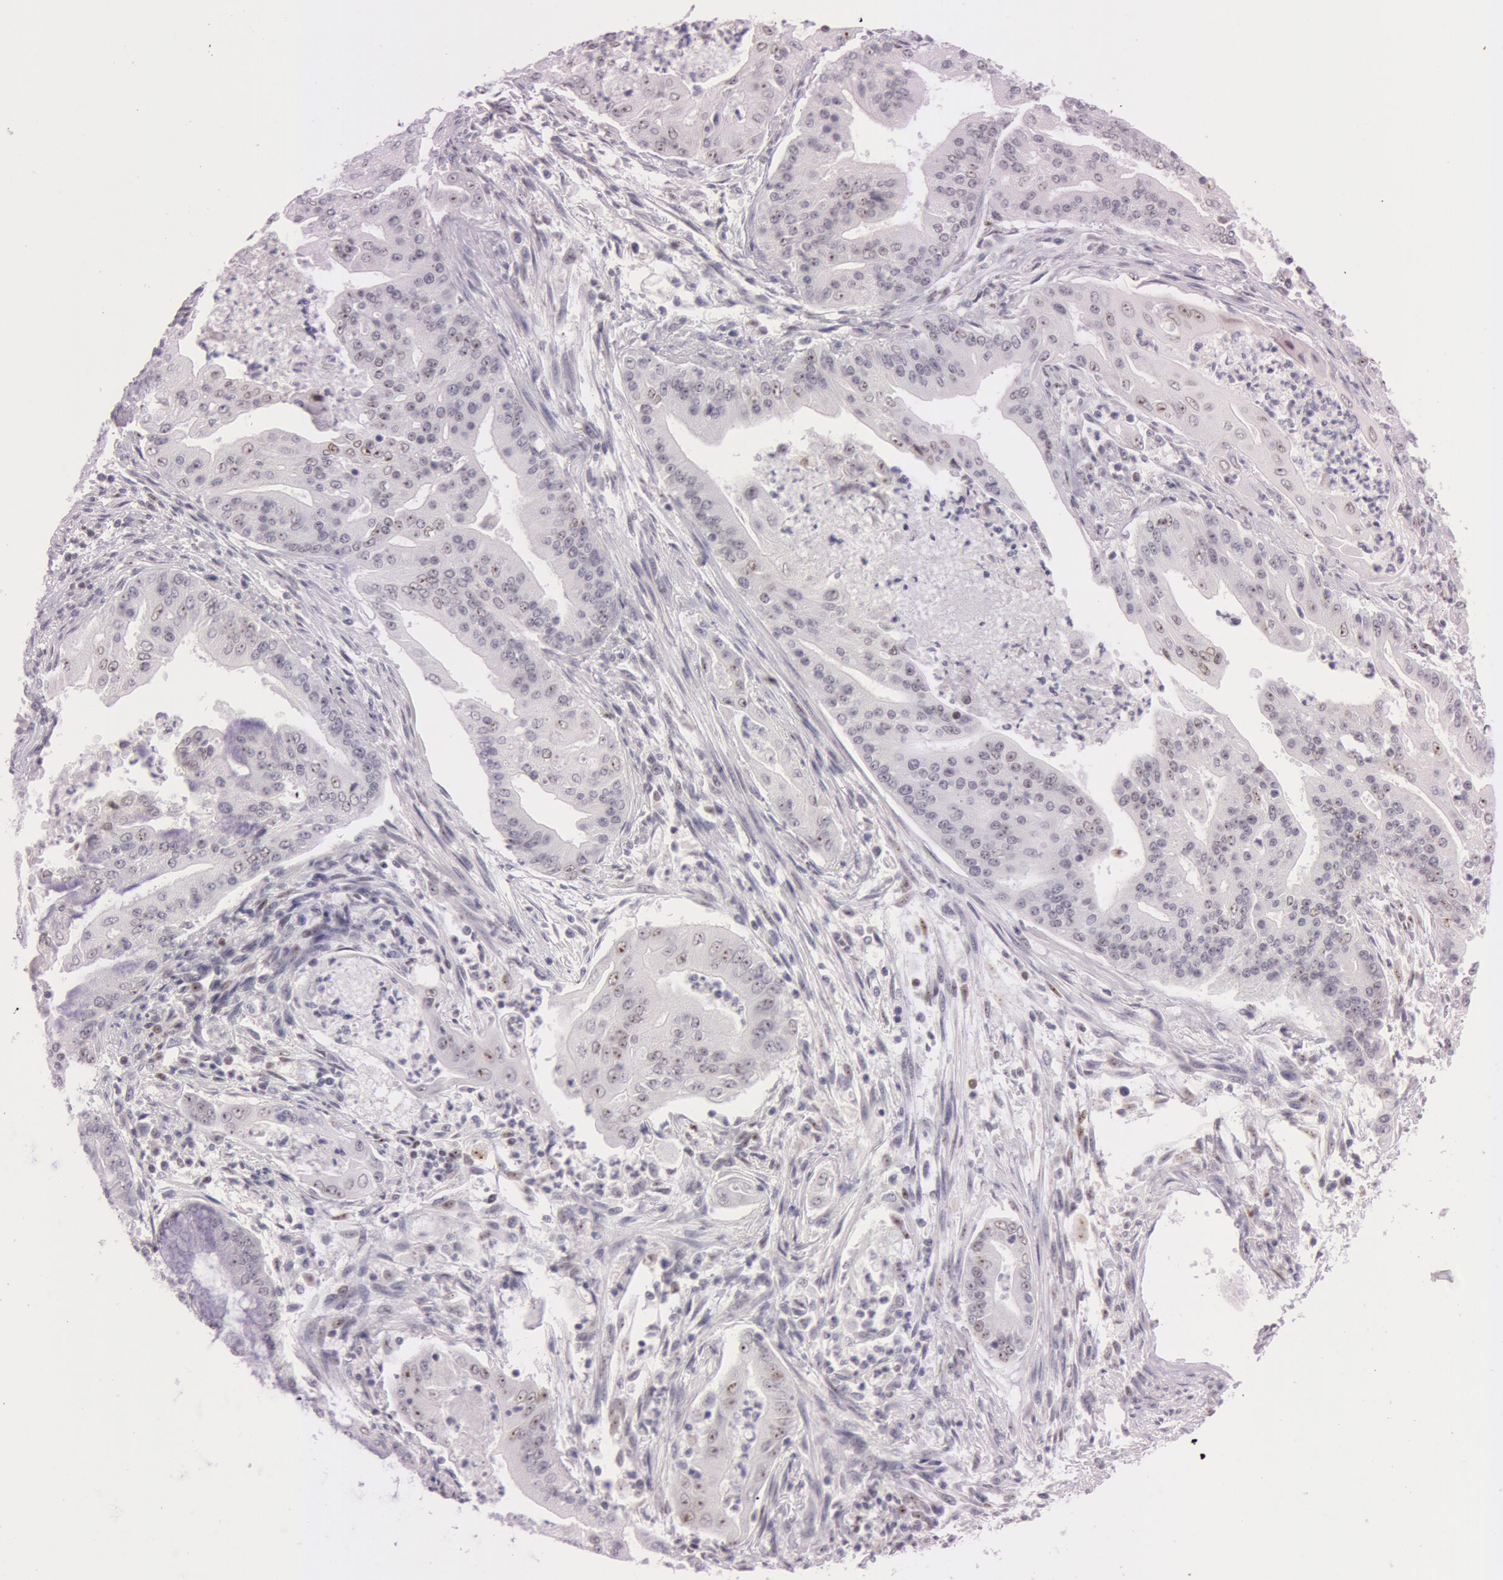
{"staining": {"intensity": "negative", "quantity": "none", "location": "none"}, "tissue": "endometrial cancer", "cell_type": "Tumor cells", "image_type": "cancer", "snomed": [{"axis": "morphology", "description": "Adenocarcinoma, NOS"}, {"axis": "topography", "description": "Endometrium"}], "caption": "A histopathology image of human endometrial adenocarcinoma is negative for staining in tumor cells.", "gene": "FBL", "patient": {"sex": "female", "age": 63}}